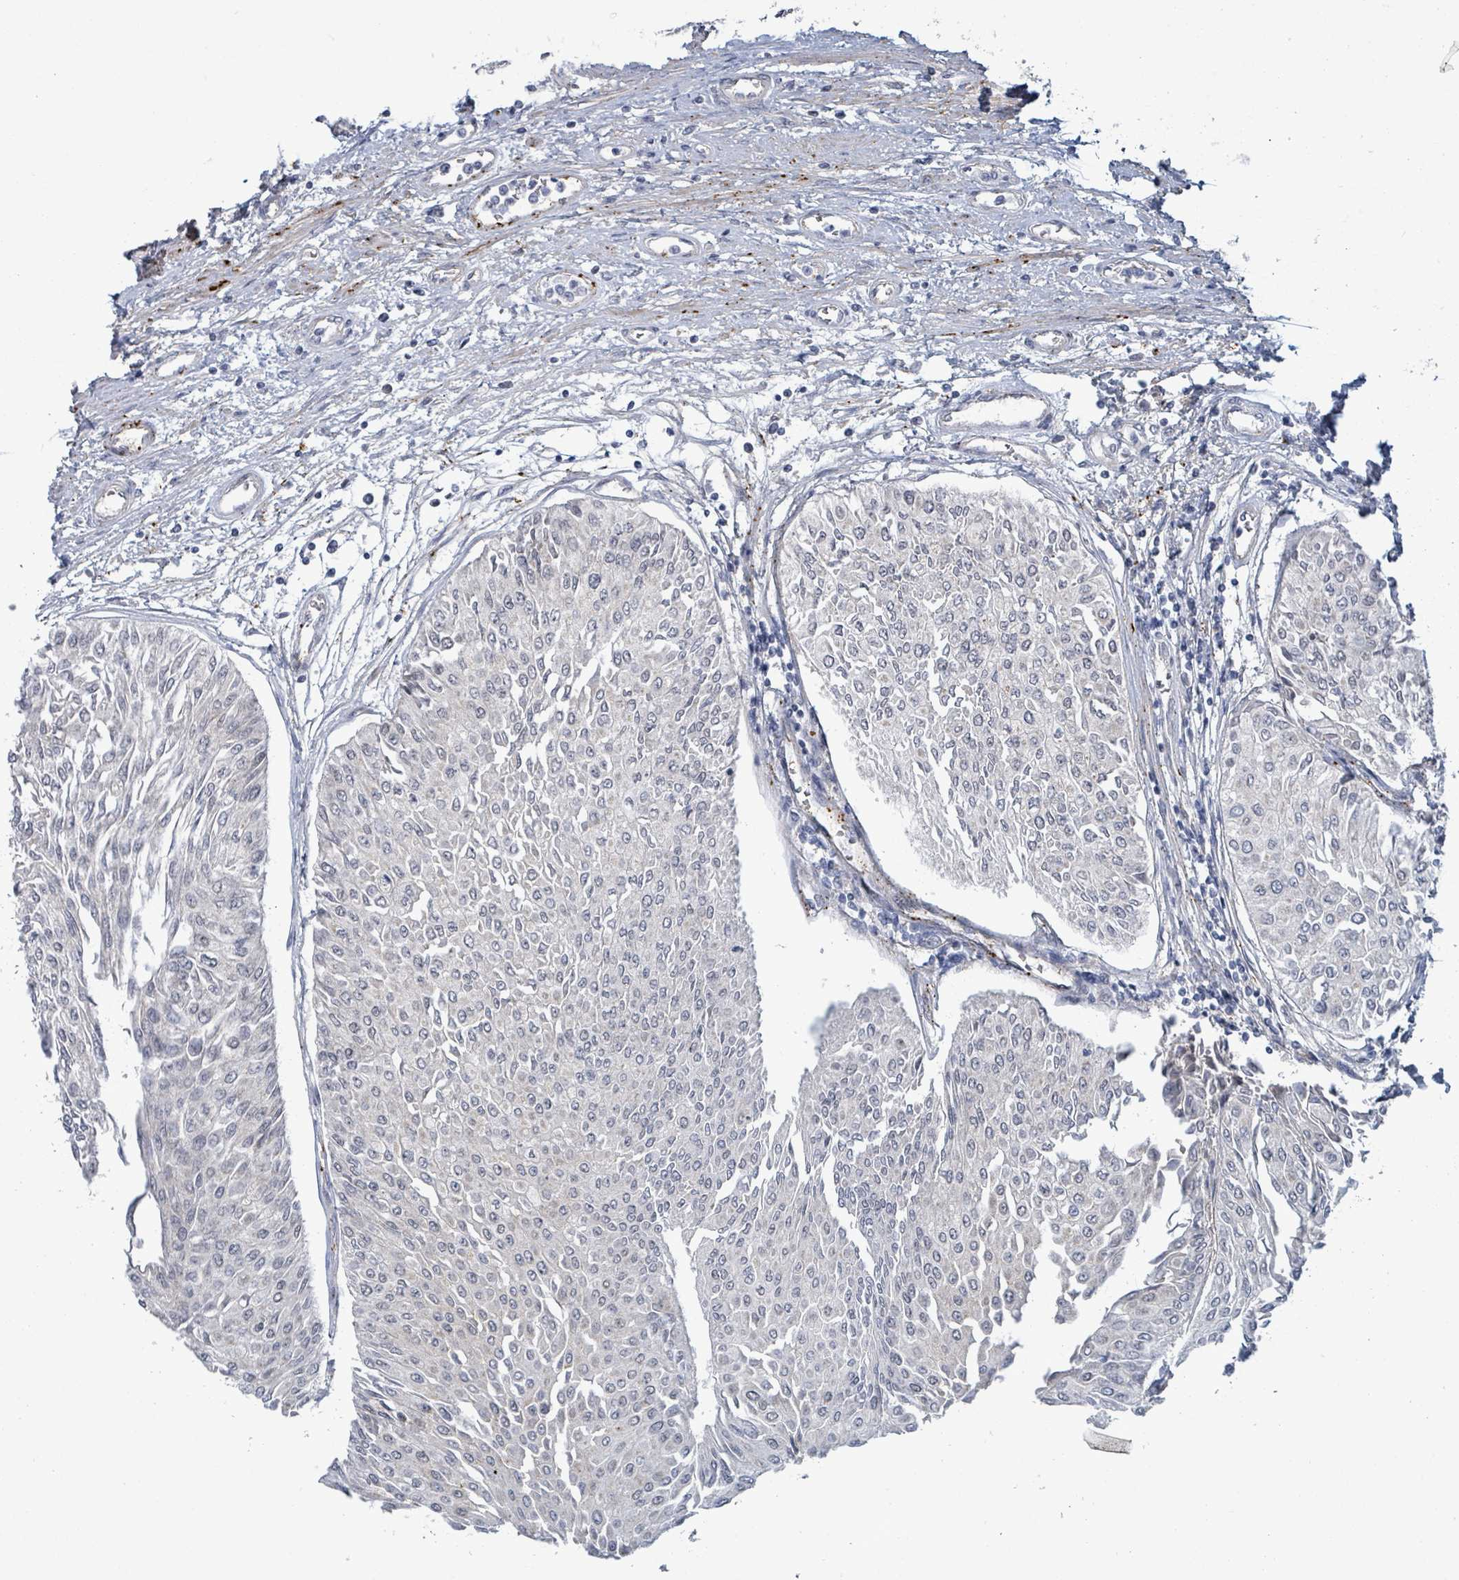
{"staining": {"intensity": "negative", "quantity": "none", "location": "none"}, "tissue": "urothelial cancer", "cell_type": "Tumor cells", "image_type": "cancer", "snomed": [{"axis": "morphology", "description": "Urothelial carcinoma, Low grade"}, {"axis": "topography", "description": "Urinary bladder"}], "caption": "The micrograph displays no staining of tumor cells in urothelial cancer.", "gene": "ZFPM1", "patient": {"sex": "male", "age": 67}}